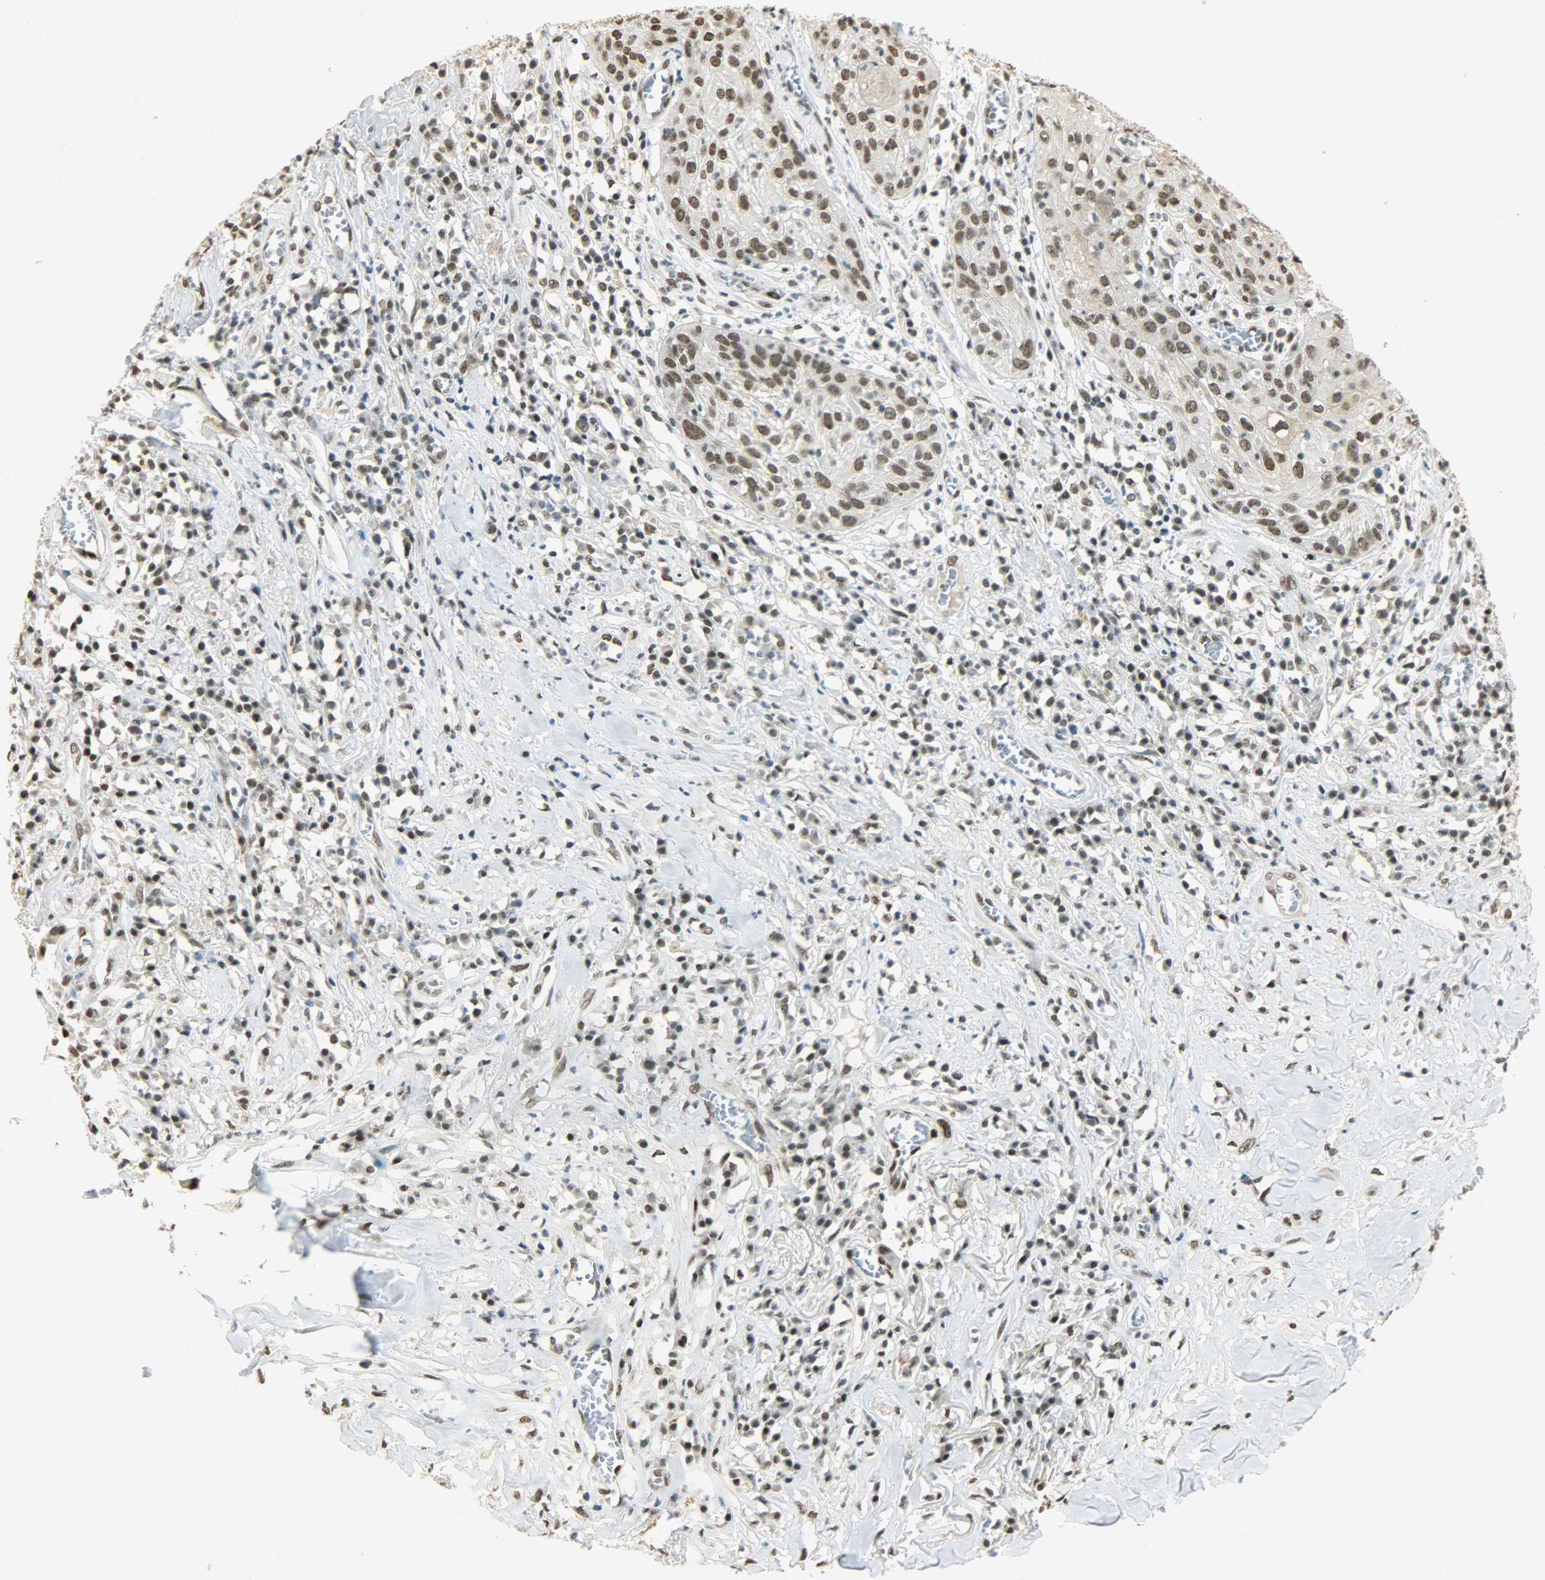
{"staining": {"intensity": "moderate", "quantity": ">75%", "location": "nuclear"}, "tissue": "skin cancer", "cell_type": "Tumor cells", "image_type": "cancer", "snomed": [{"axis": "morphology", "description": "Squamous cell carcinoma, NOS"}, {"axis": "topography", "description": "Skin"}], "caption": "High-magnification brightfield microscopy of skin cancer (squamous cell carcinoma) stained with DAB (3,3'-diaminobenzidine) (brown) and counterstained with hematoxylin (blue). tumor cells exhibit moderate nuclear positivity is present in approximately>75% of cells. (DAB IHC with brightfield microscopy, high magnification).", "gene": "MYEF2", "patient": {"sex": "male", "age": 65}}